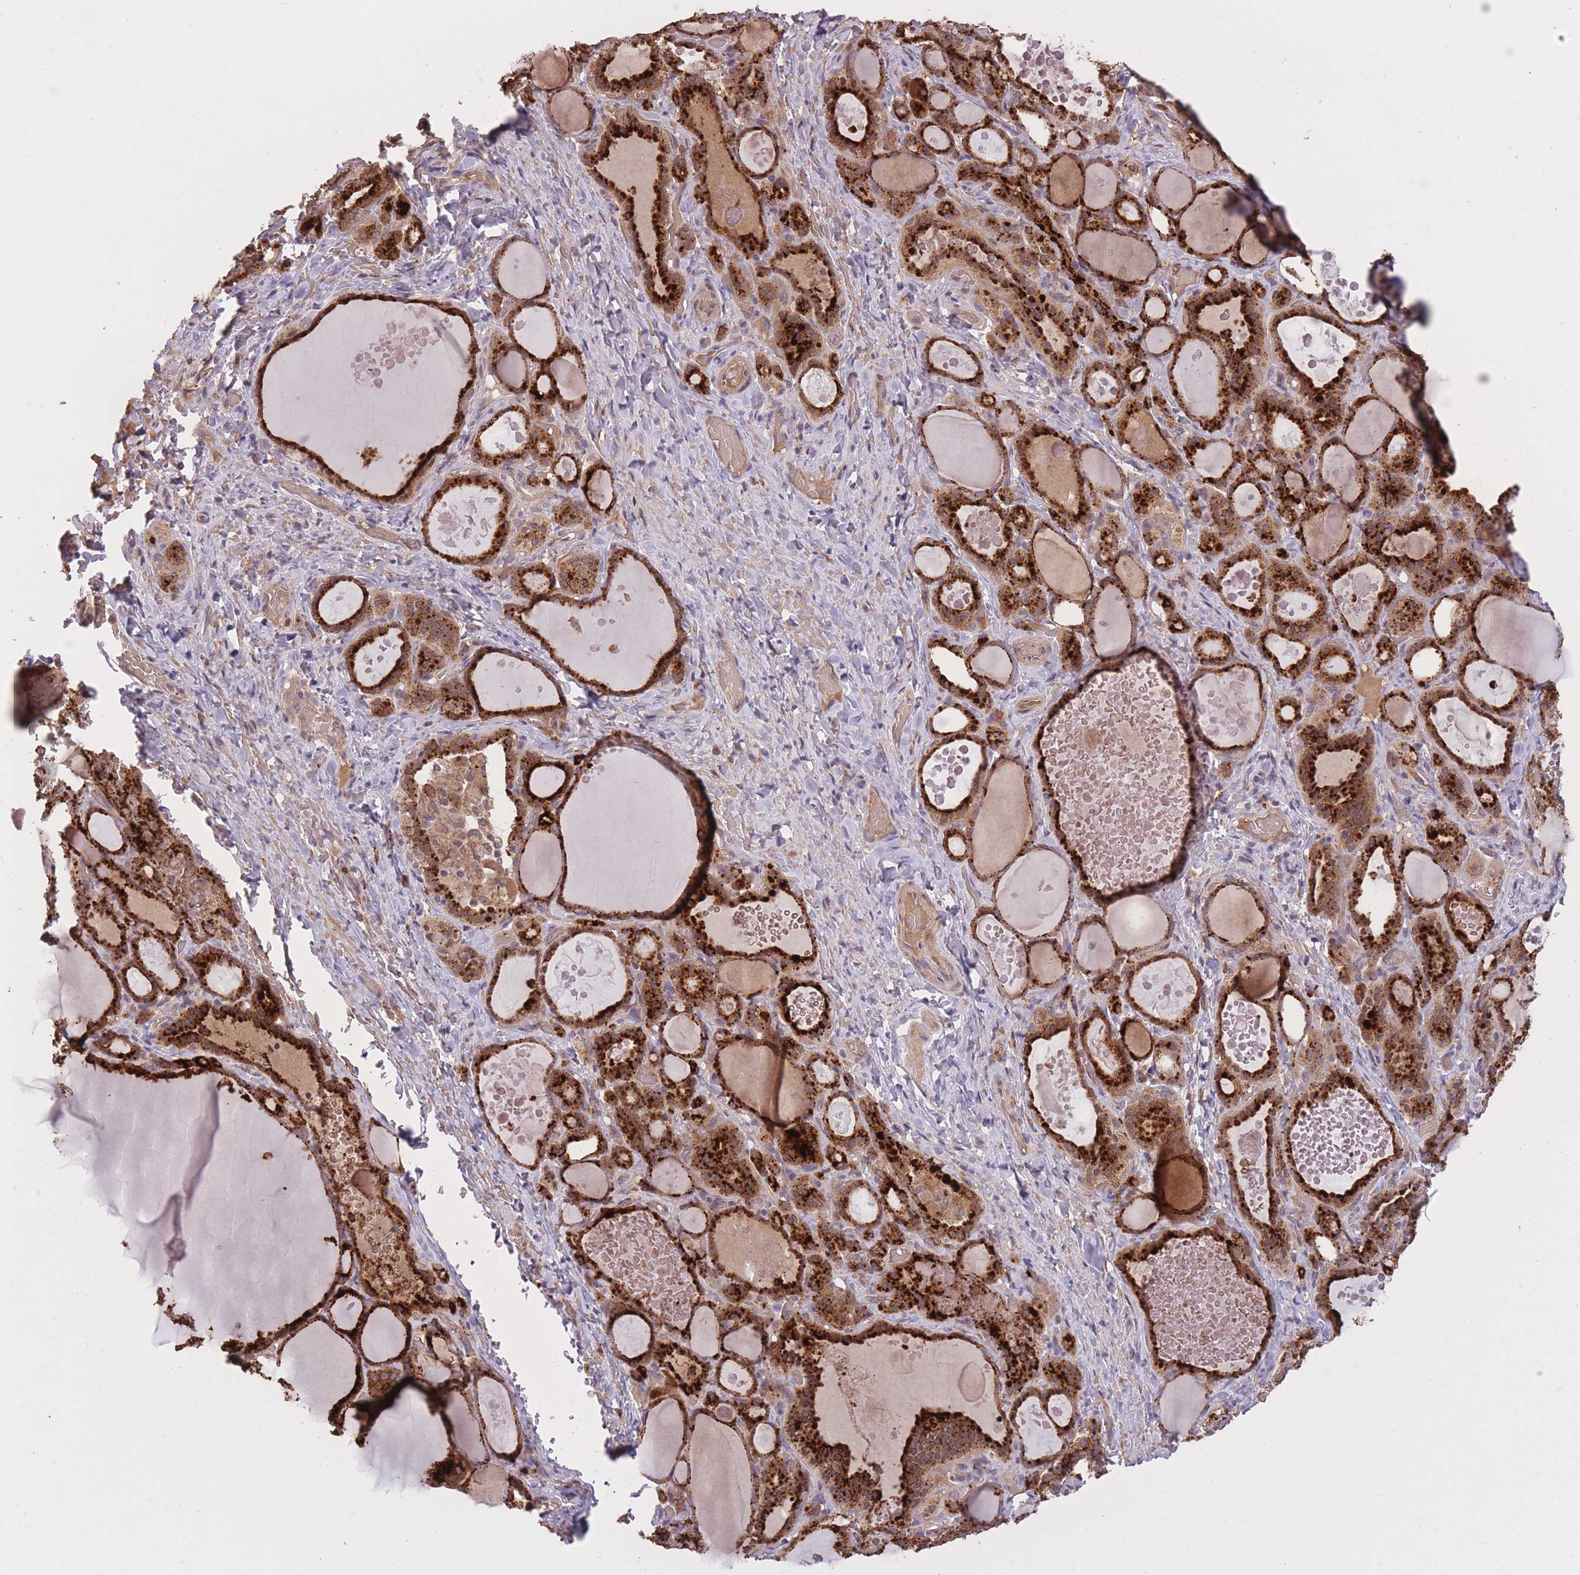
{"staining": {"intensity": "strong", "quantity": ">75%", "location": "cytoplasmic/membranous"}, "tissue": "thyroid gland", "cell_type": "Glandular cells", "image_type": "normal", "snomed": [{"axis": "morphology", "description": "Normal tissue, NOS"}, {"axis": "topography", "description": "Thyroid gland"}], "caption": "Protein staining demonstrates strong cytoplasmic/membranous positivity in approximately >75% of glandular cells in normal thyroid gland. The protein is shown in brown color, while the nuclei are stained blue.", "gene": "POLR3F", "patient": {"sex": "female", "age": 46}}